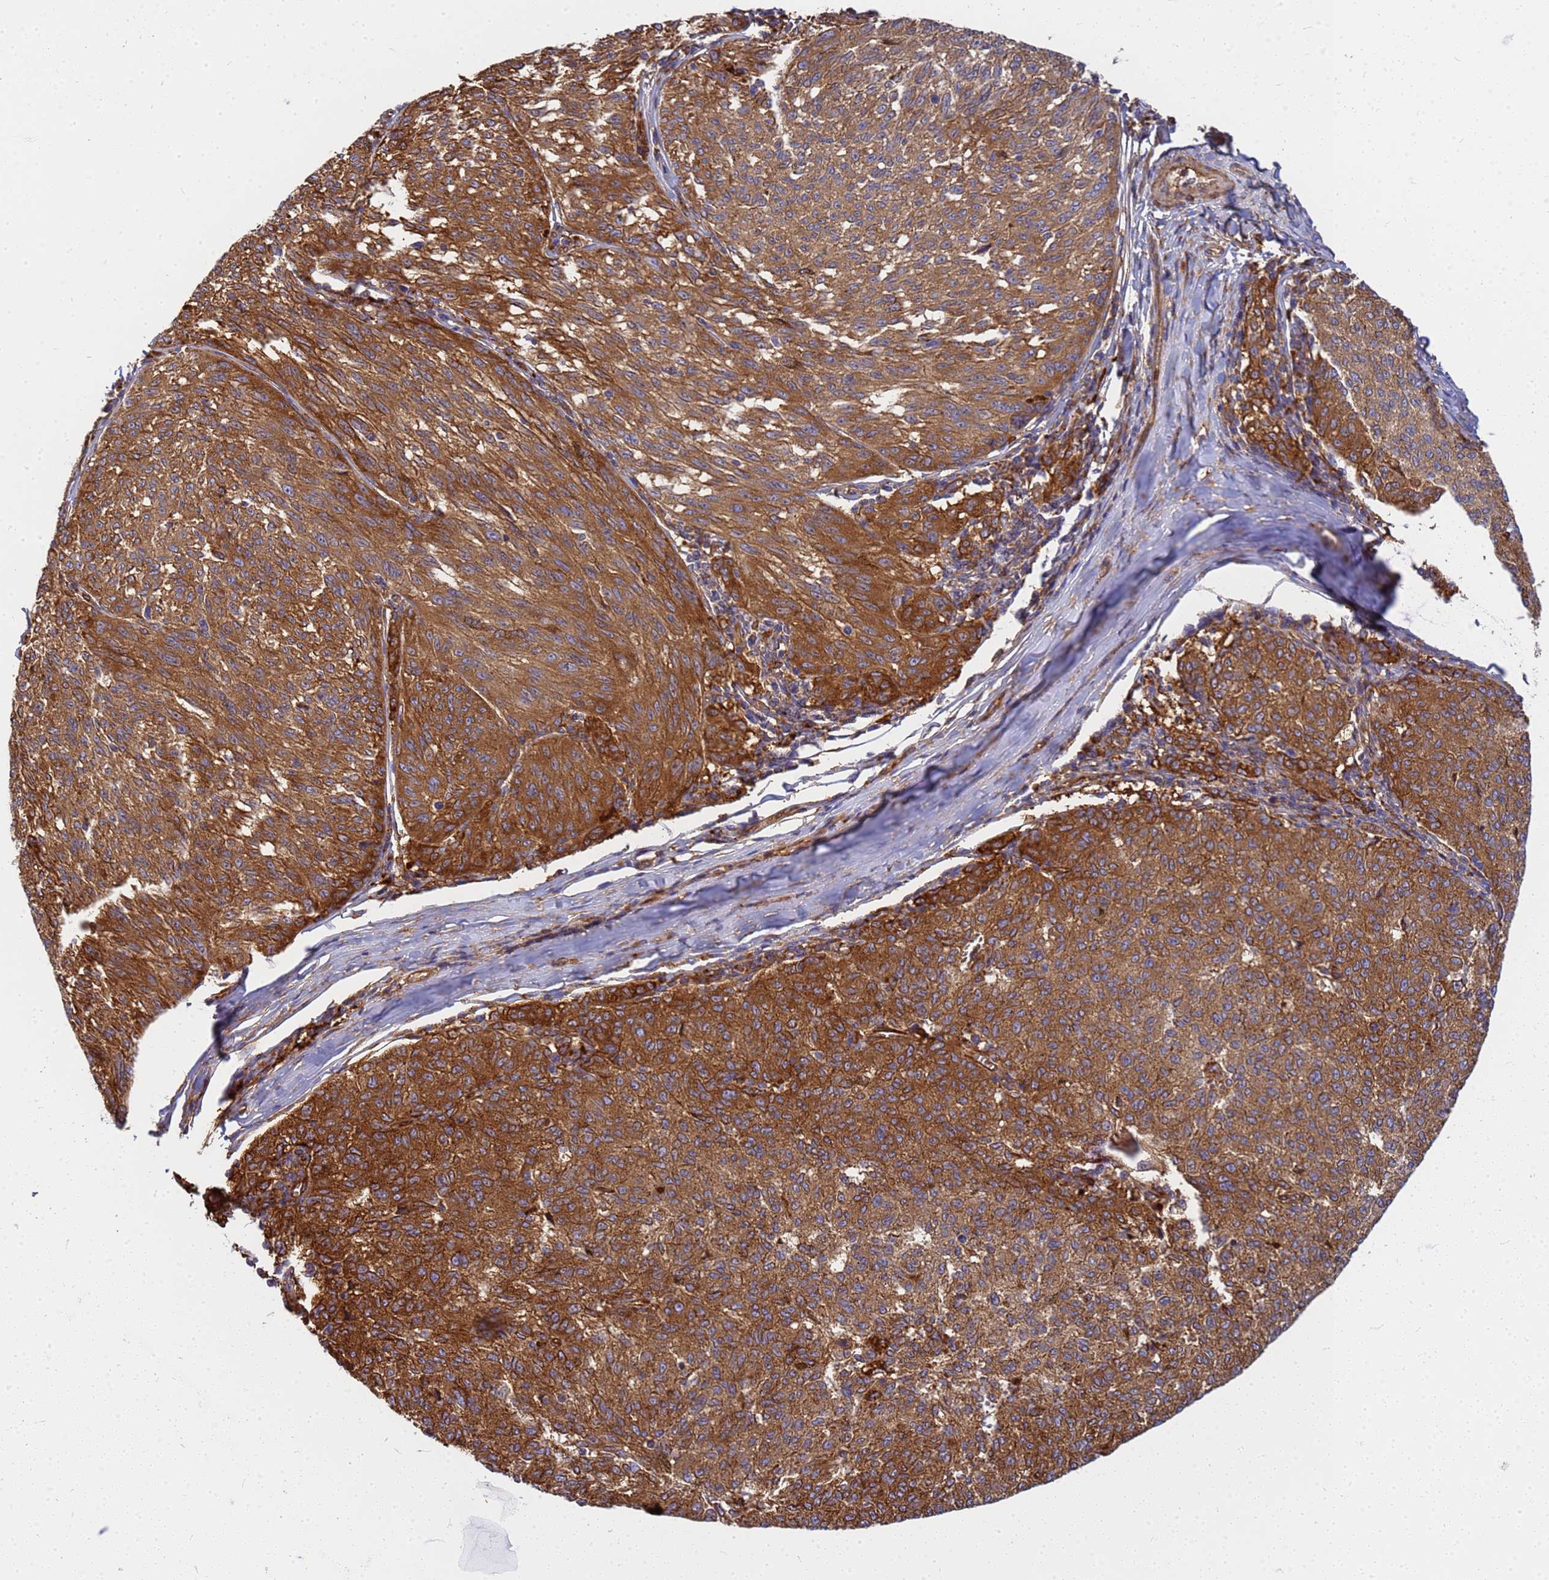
{"staining": {"intensity": "strong", "quantity": ">75%", "location": "cytoplasmic/membranous"}, "tissue": "melanoma", "cell_type": "Tumor cells", "image_type": "cancer", "snomed": [{"axis": "morphology", "description": "Malignant melanoma, NOS"}, {"axis": "topography", "description": "Skin"}], "caption": "A brown stain labels strong cytoplasmic/membranous positivity of a protein in melanoma tumor cells.", "gene": "C2CD5", "patient": {"sex": "female", "age": 72}}